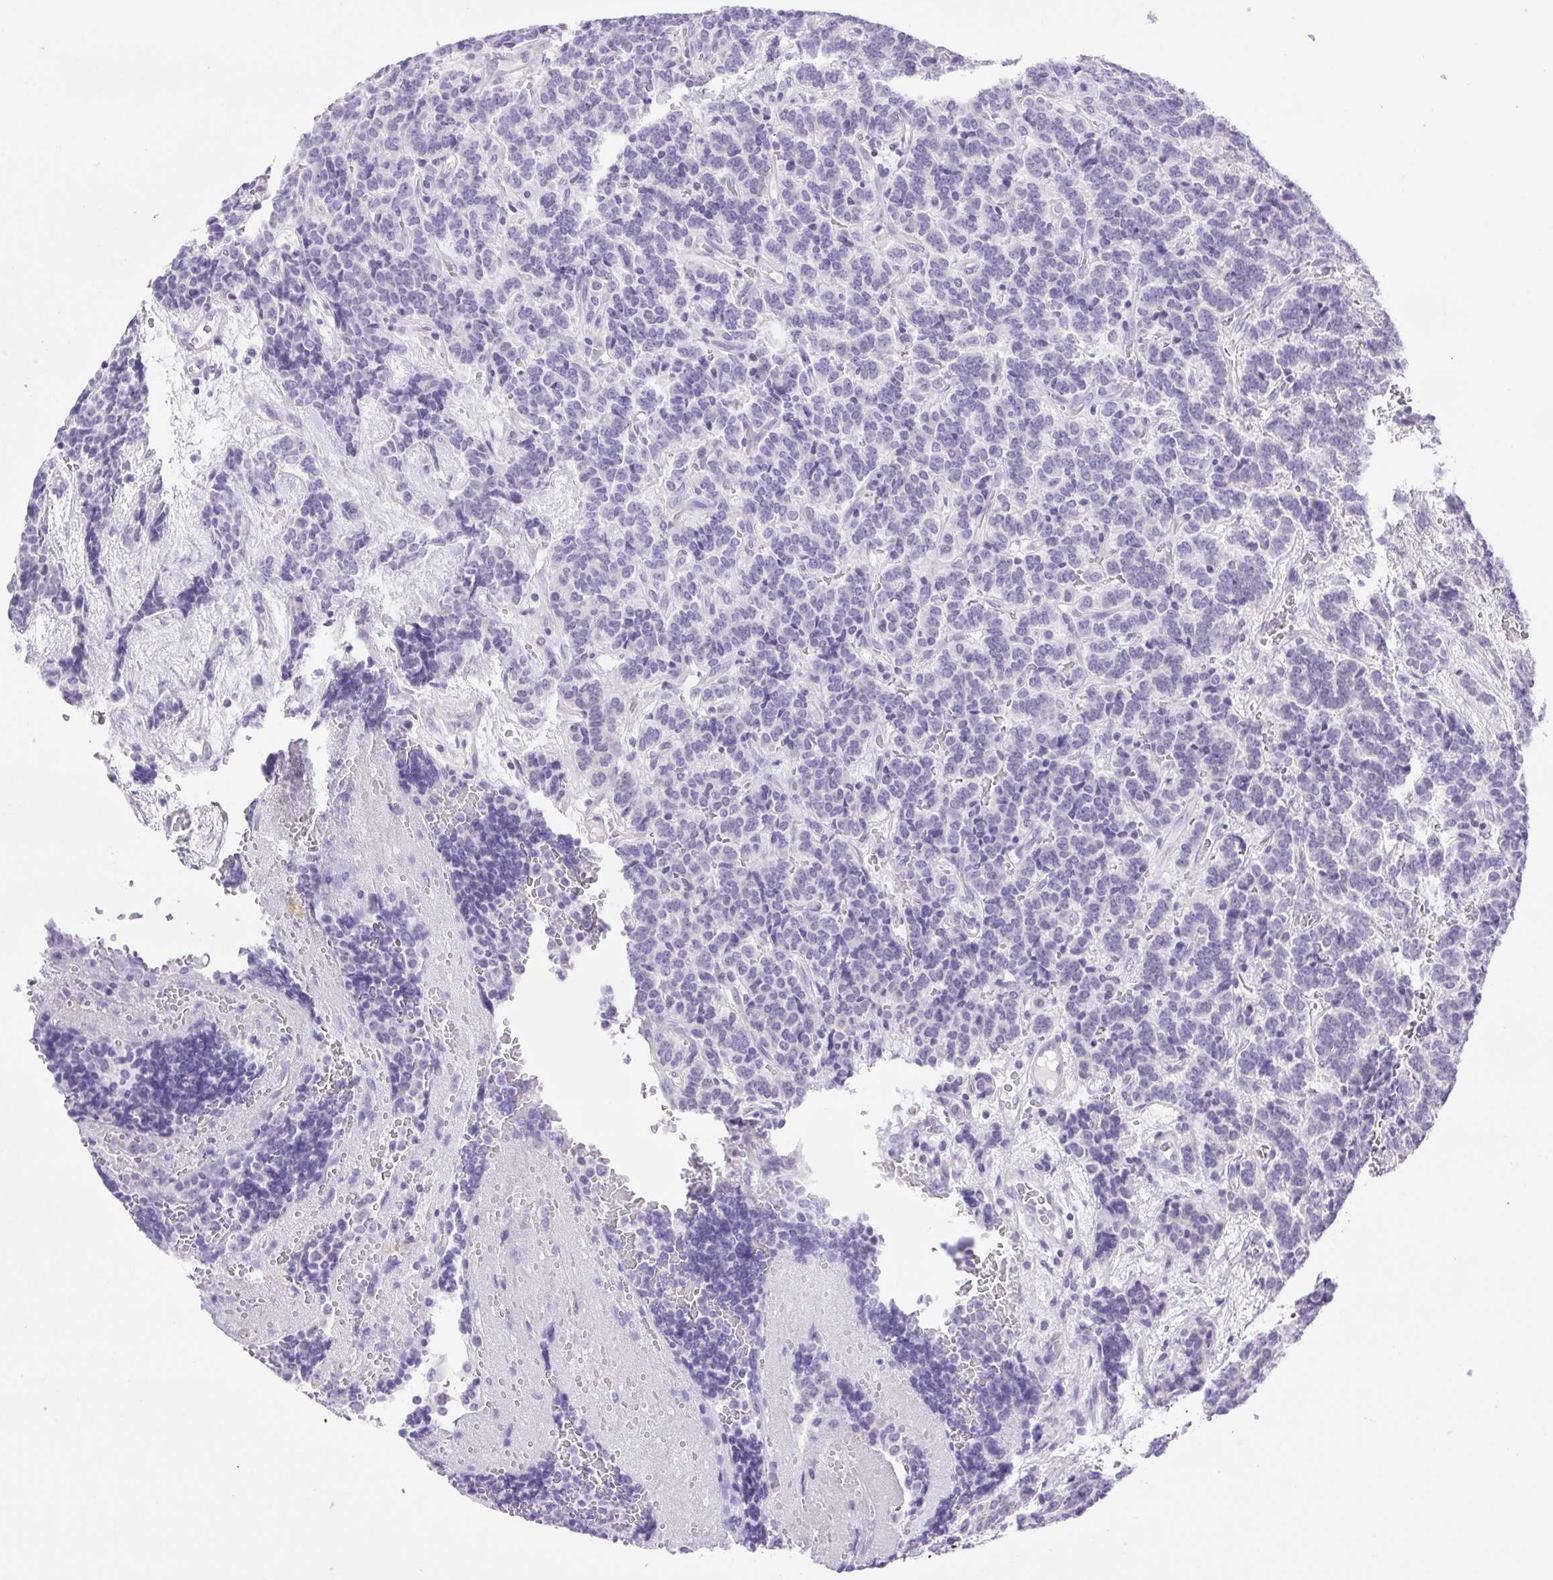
{"staining": {"intensity": "negative", "quantity": "none", "location": "none"}, "tissue": "carcinoid", "cell_type": "Tumor cells", "image_type": "cancer", "snomed": [{"axis": "morphology", "description": "Carcinoid, malignant, NOS"}, {"axis": "topography", "description": "Pancreas"}], "caption": "DAB (3,3'-diaminobenzidine) immunohistochemical staining of human malignant carcinoid displays no significant expression in tumor cells. (Stains: DAB IHC with hematoxylin counter stain, Microscopy: brightfield microscopy at high magnification).", "gene": "CDSN", "patient": {"sex": "male", "age": 36}}